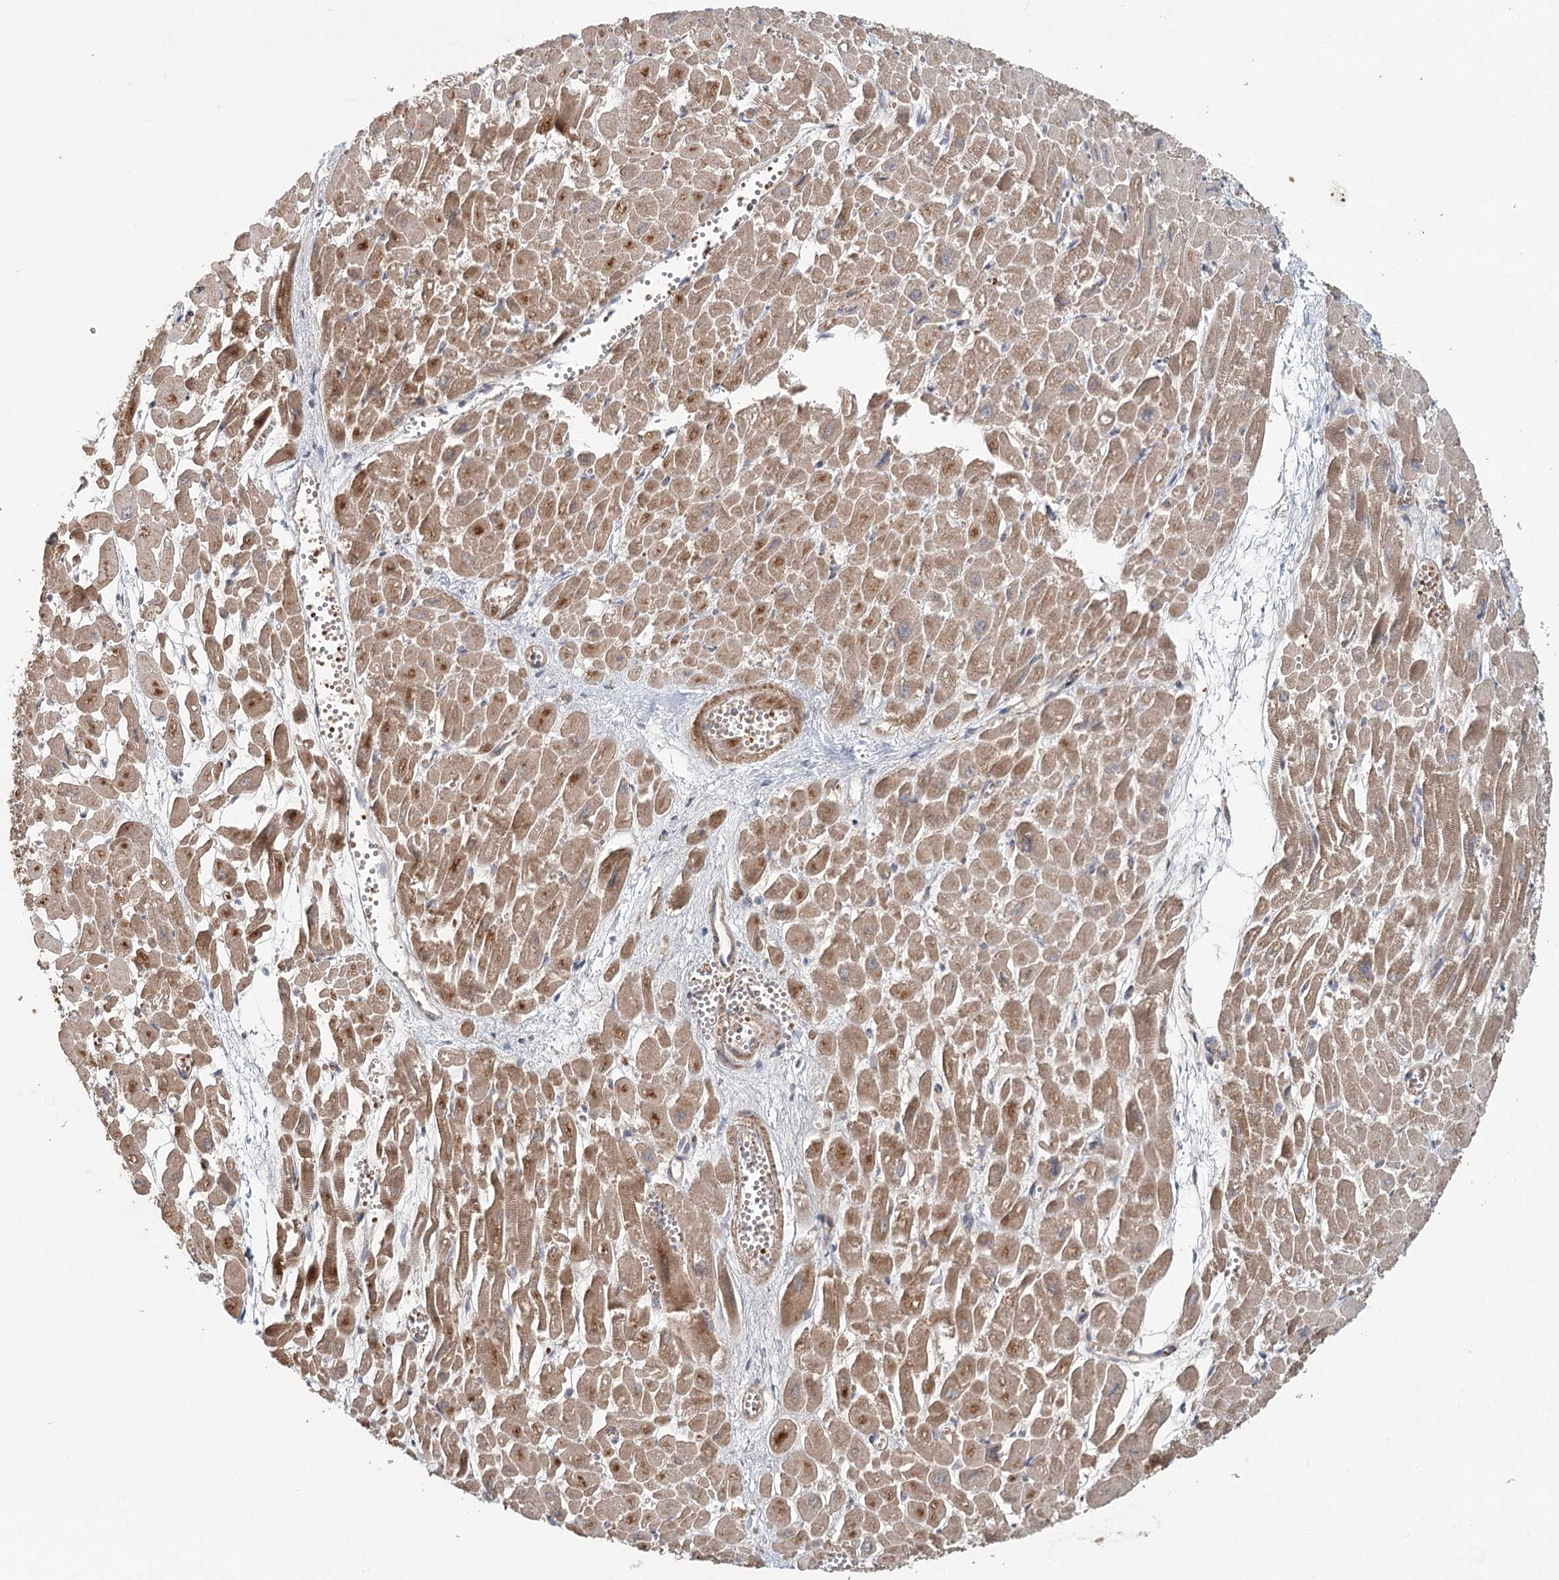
{"staining": {"intensity": "moderate", "quantity": ">75%", "location": "cytoplasmic/membranous"}, "tissue": "heart muscle", "cell_type": "Cardiomyocytes", "image_type": "normal", "snomed": [{"axis": "morphology", "description": "Normal tissue, NOS"}, {"axis": "topography", "description": "Heart"}], "caption": "Cardiomyocytes display moderate cytoplasmic/membranous staining in about >75% of cells in normal heart muscle.", "gene": "ENSG00000273217", "patient": {"sex": "male", "age": 54}}